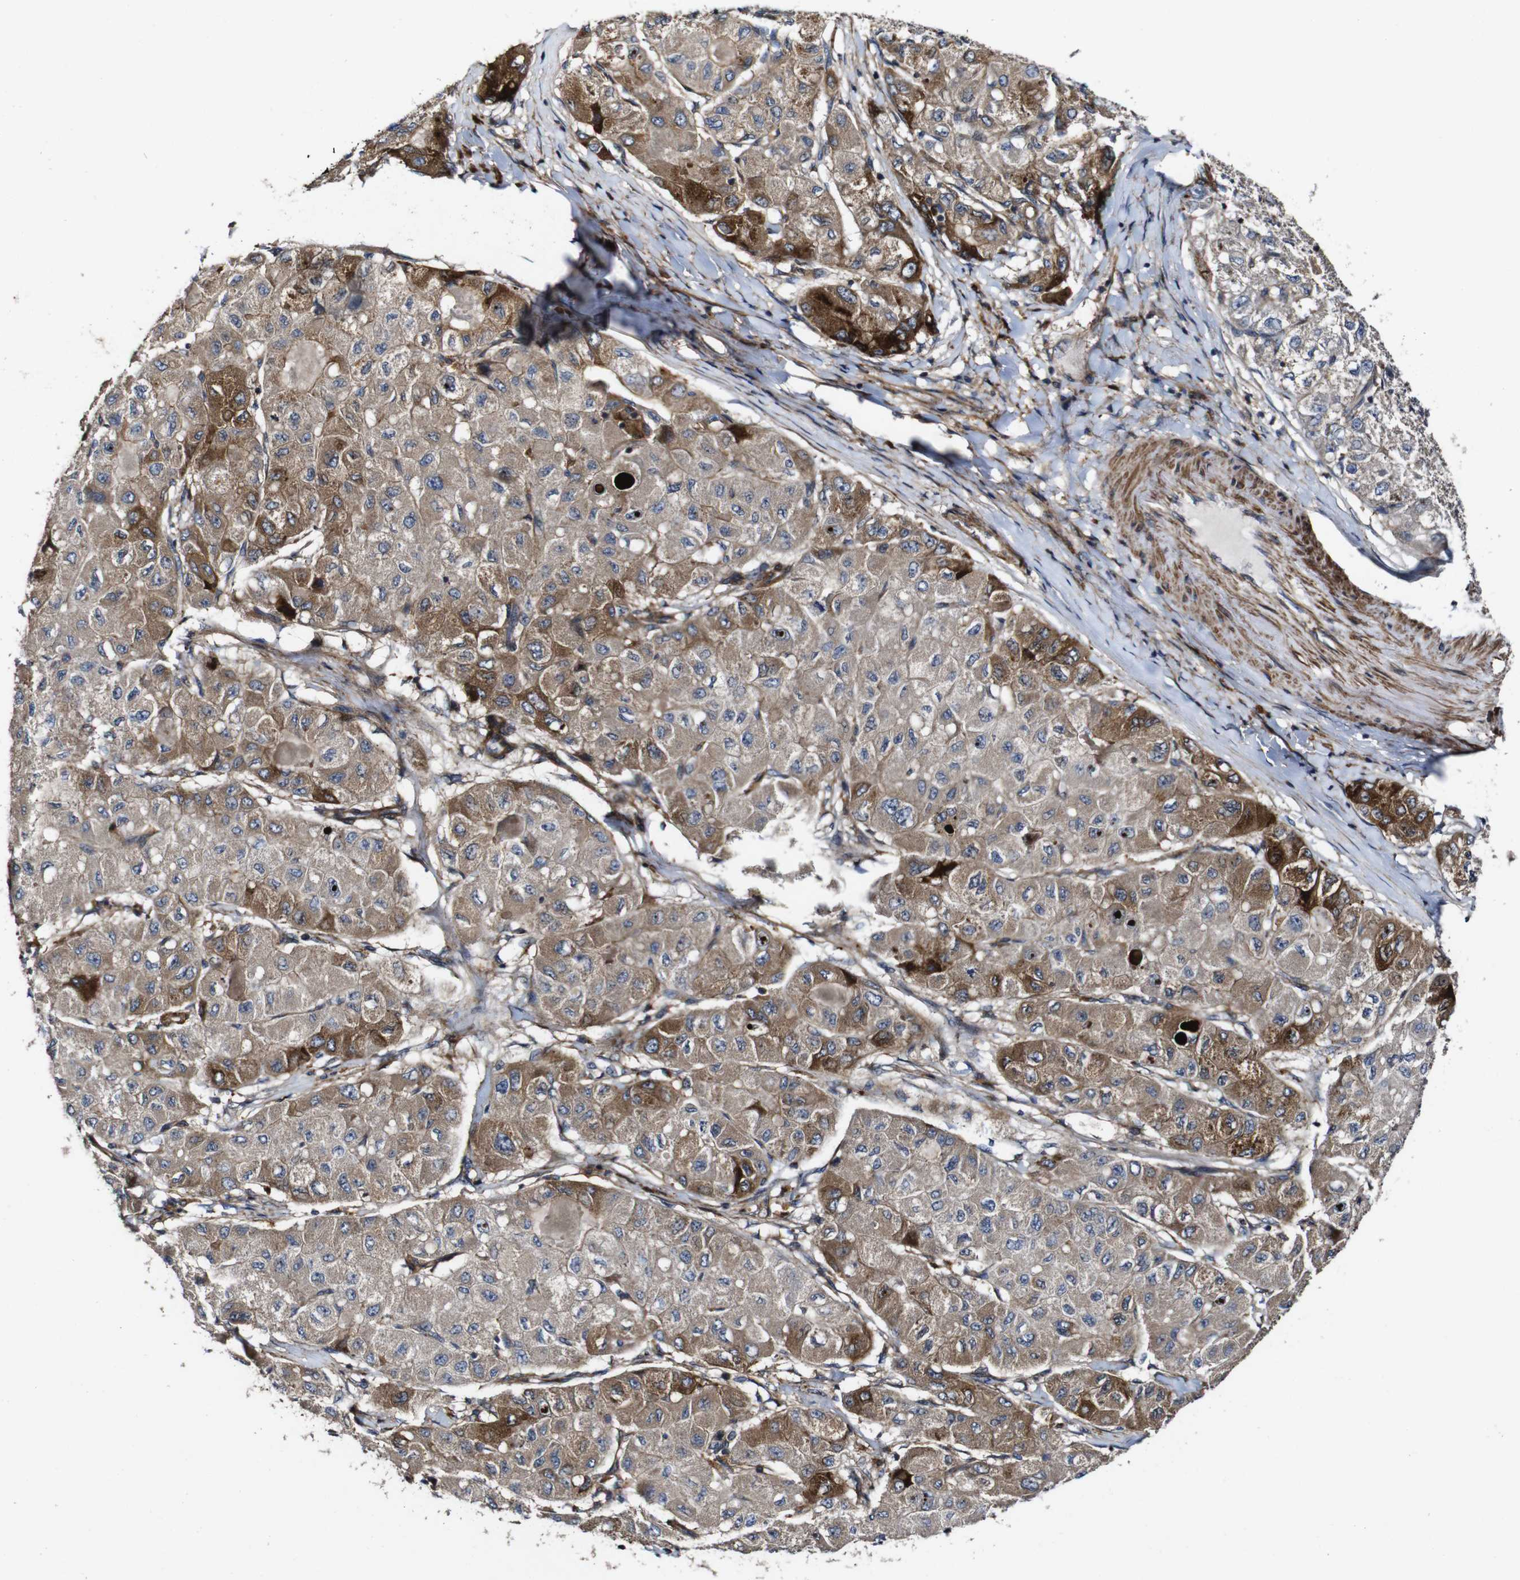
{"staining": {"intensity": "moderate", "quantity": "25%-75%", "location": "cytoplasmic/membranous"}, "tissue": "liver cancer", "cell_type": "Tumor cells", "image_type": "cancer", "snomed": [{"axis": "morphology", "description": "Carcinoma, Hepatocellular, NOS"}, {"axis": "topography", "description": "Liver"}], "caption": "Protein expression analysis of liver cancer shows moderate cytoplasmic/membranous positivity in about 25%-75% of tumor cells.", "gene": "GSDME", "patient": {"sex": "male", "age": 80}}